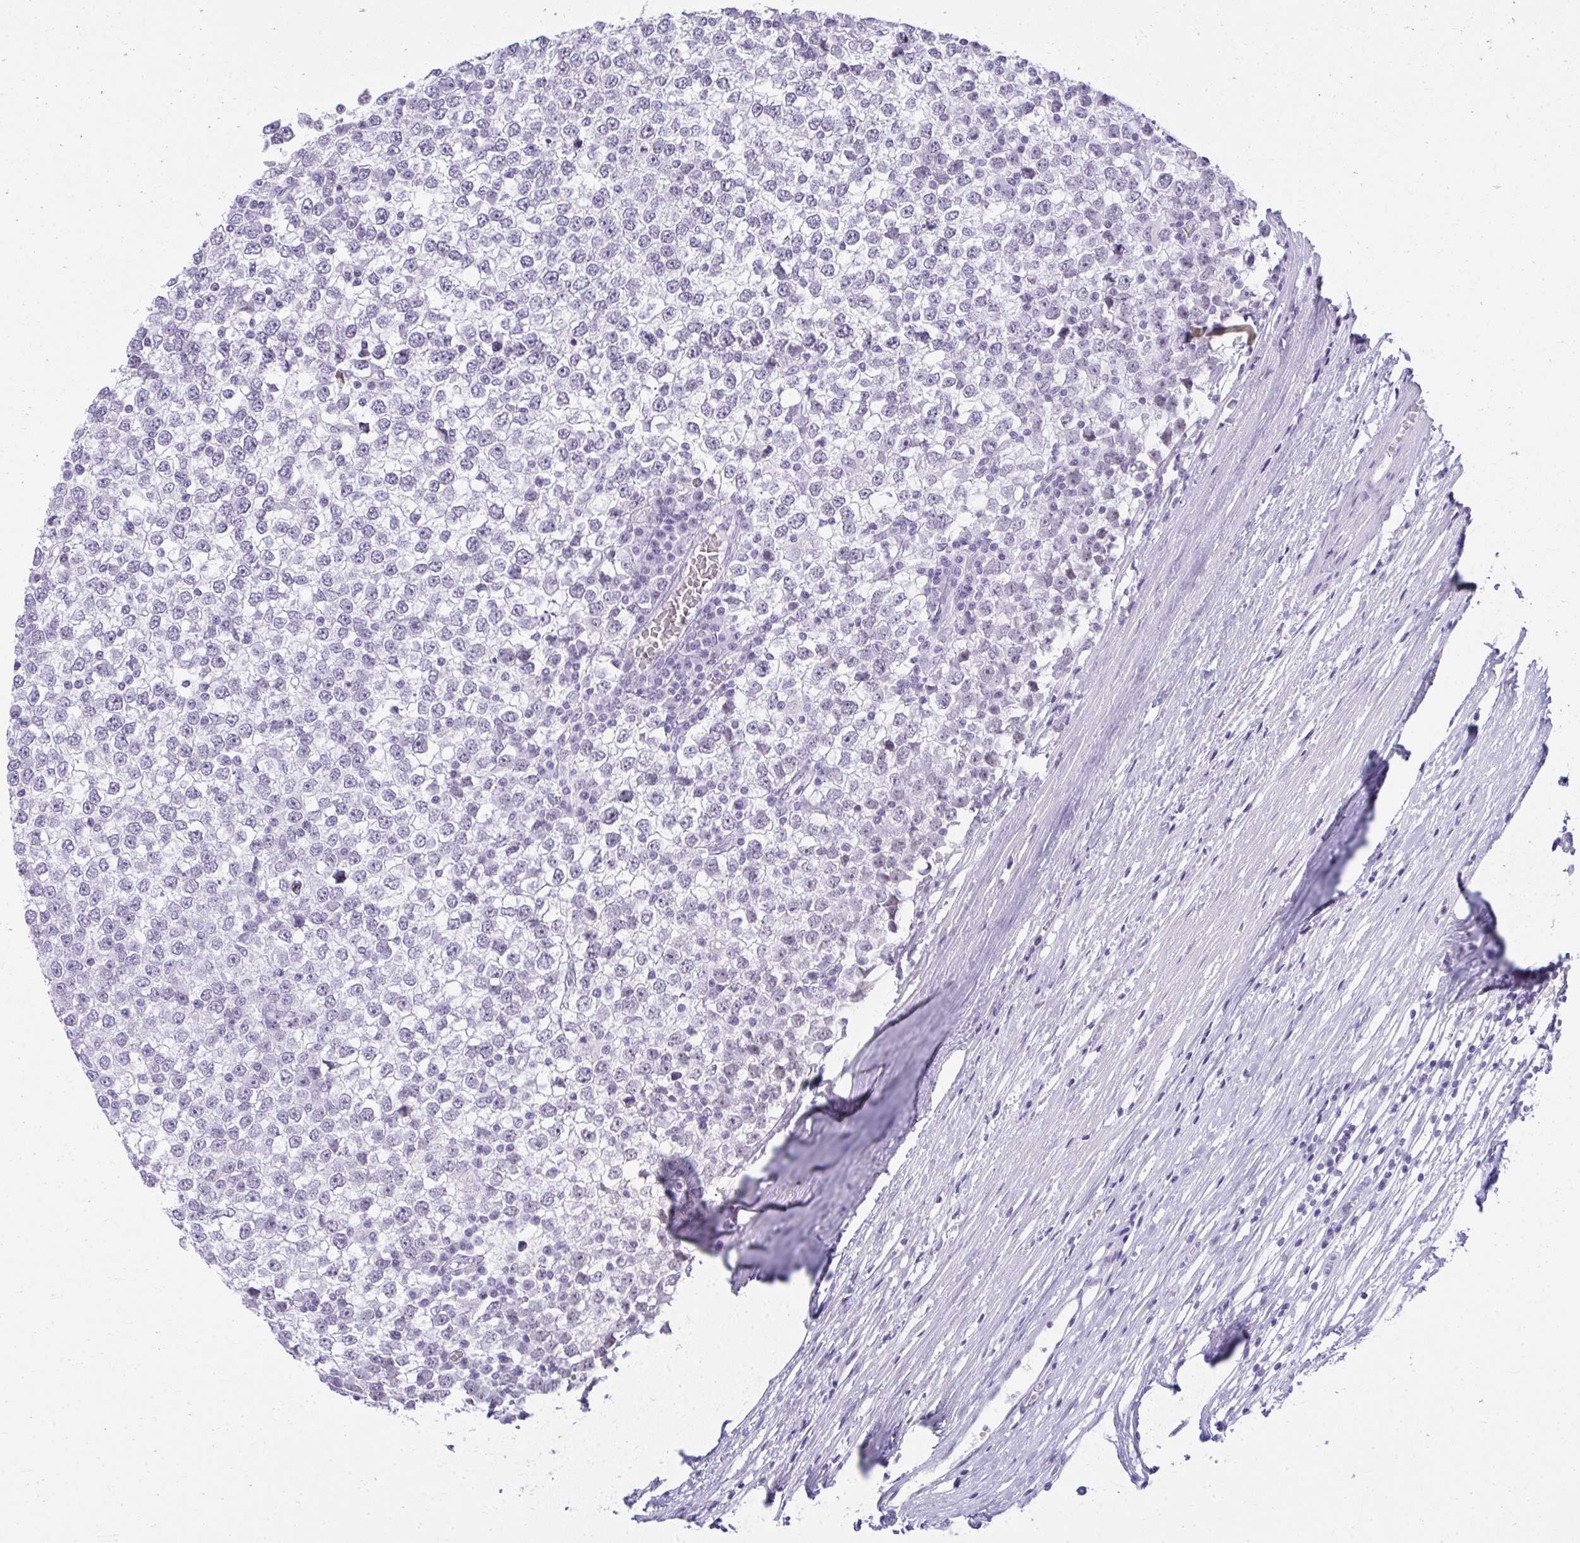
{"staining": {"intensity": "negative", "quantity": "none", "location": "none"}, "tissue": "testis cancer", "cell_type": "Tumor cells", "image_type": "cancer", "snomed": [{"axis": "morphology", "description": "Seminoma, NOS"}, {"axis": "topography", "description": "Testis"}], "caption": "A photomicrograph of testis seminoma stained for a protein reveals no brown staining in tumor cells.", "gene": "PLA2G1B", "patient": {"sex": "male", "age": 65}}